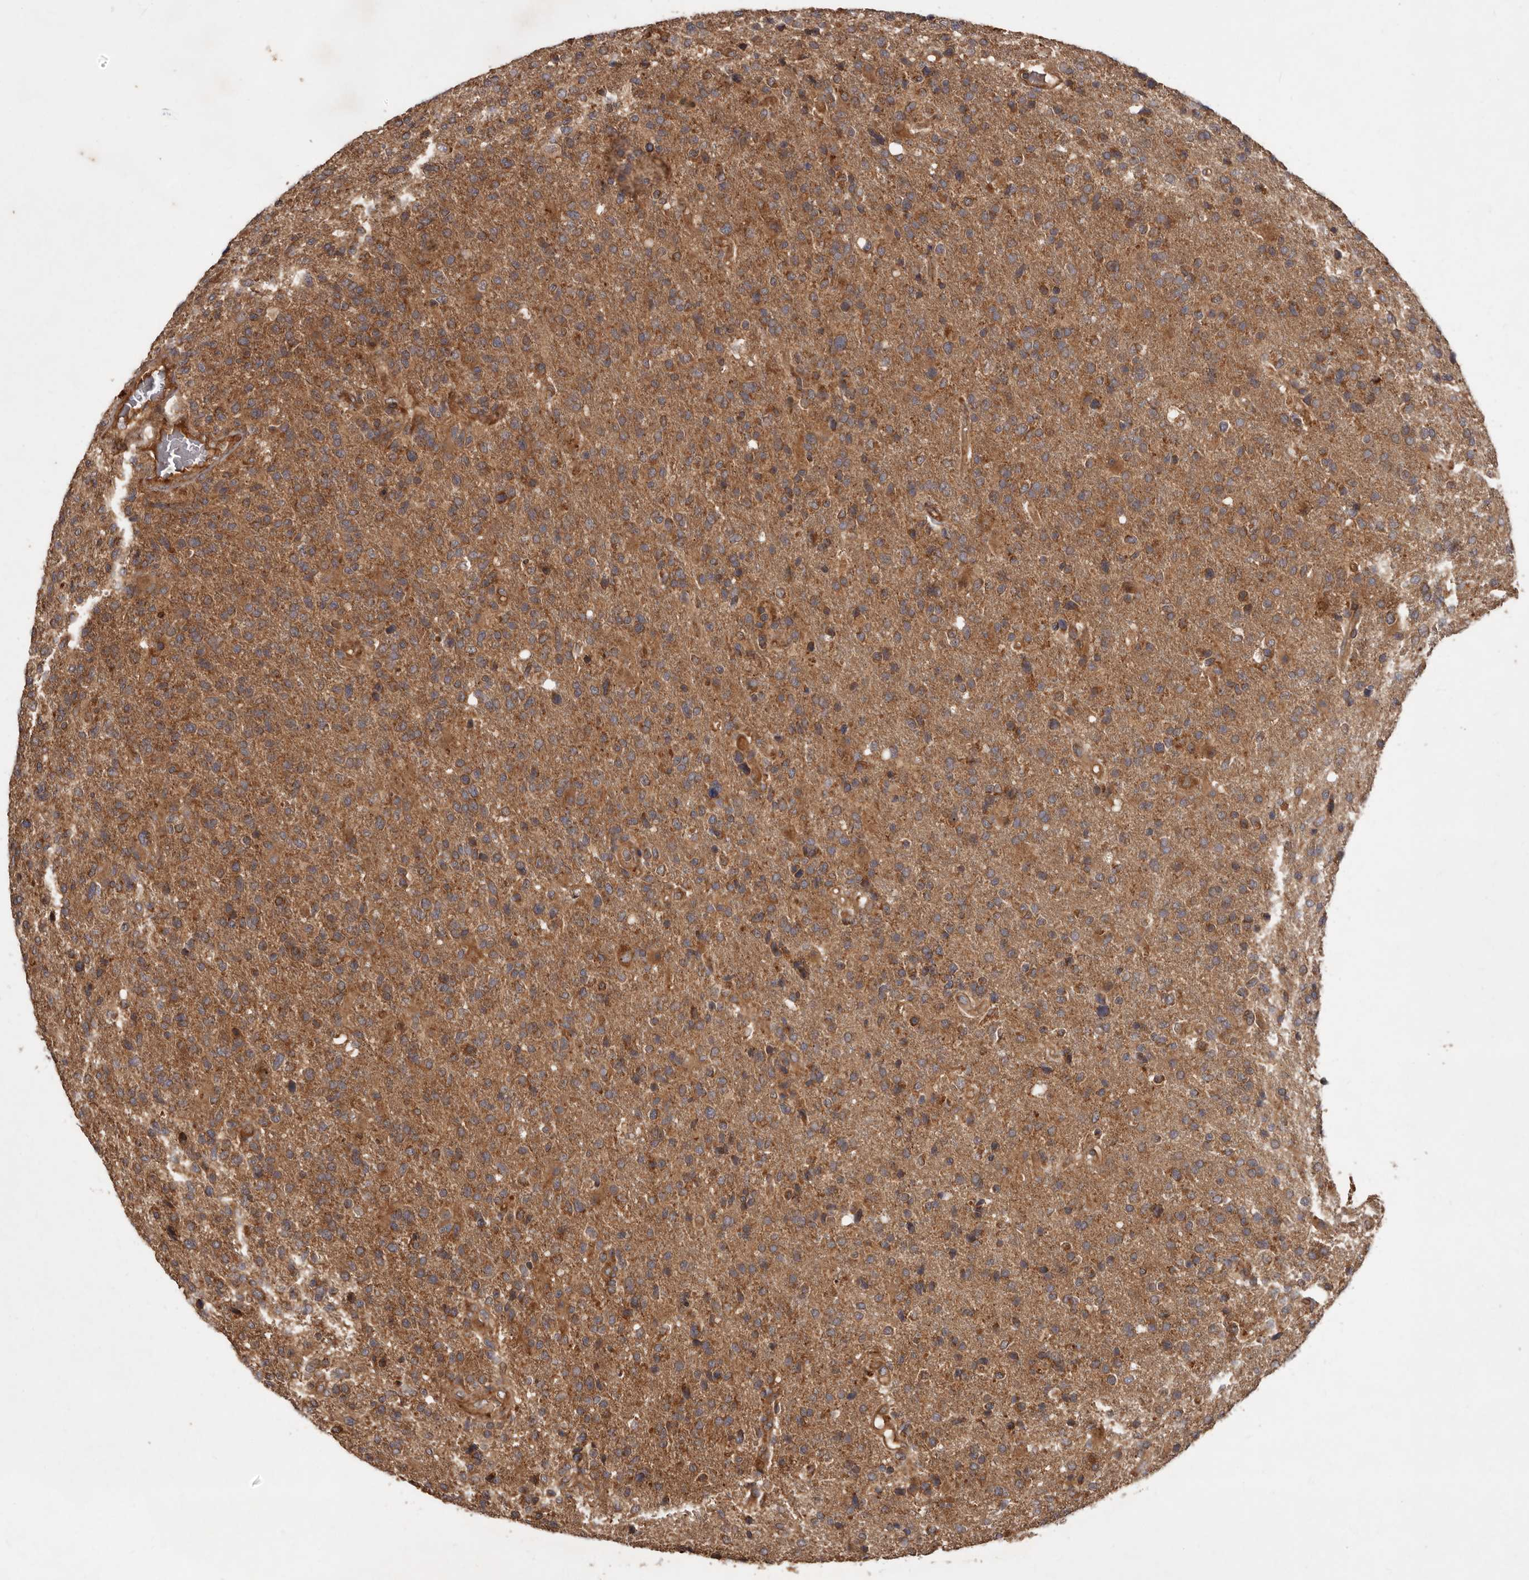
{"staining": {"intensity": "moderate", "quantity": ">75%", "location": "cytoplasmic/membranous"}, "tissue": "glioma", "cell_type": "Tumor cells", "image_type": "cancer", "snomed": [{"axis": "morphology", "description": "Glioma, malignant, High grade"}, {"axis": "topography", "description": "Brain"}], "caption": "Immunohistochemical staining of malignant high-grade glioma demonstrates medium levels of moderate cytoplasmic/membranous staining in about >75% of tumor cells.", "gene": "STK36", "patient": {"sex": "male", "age": 72}}